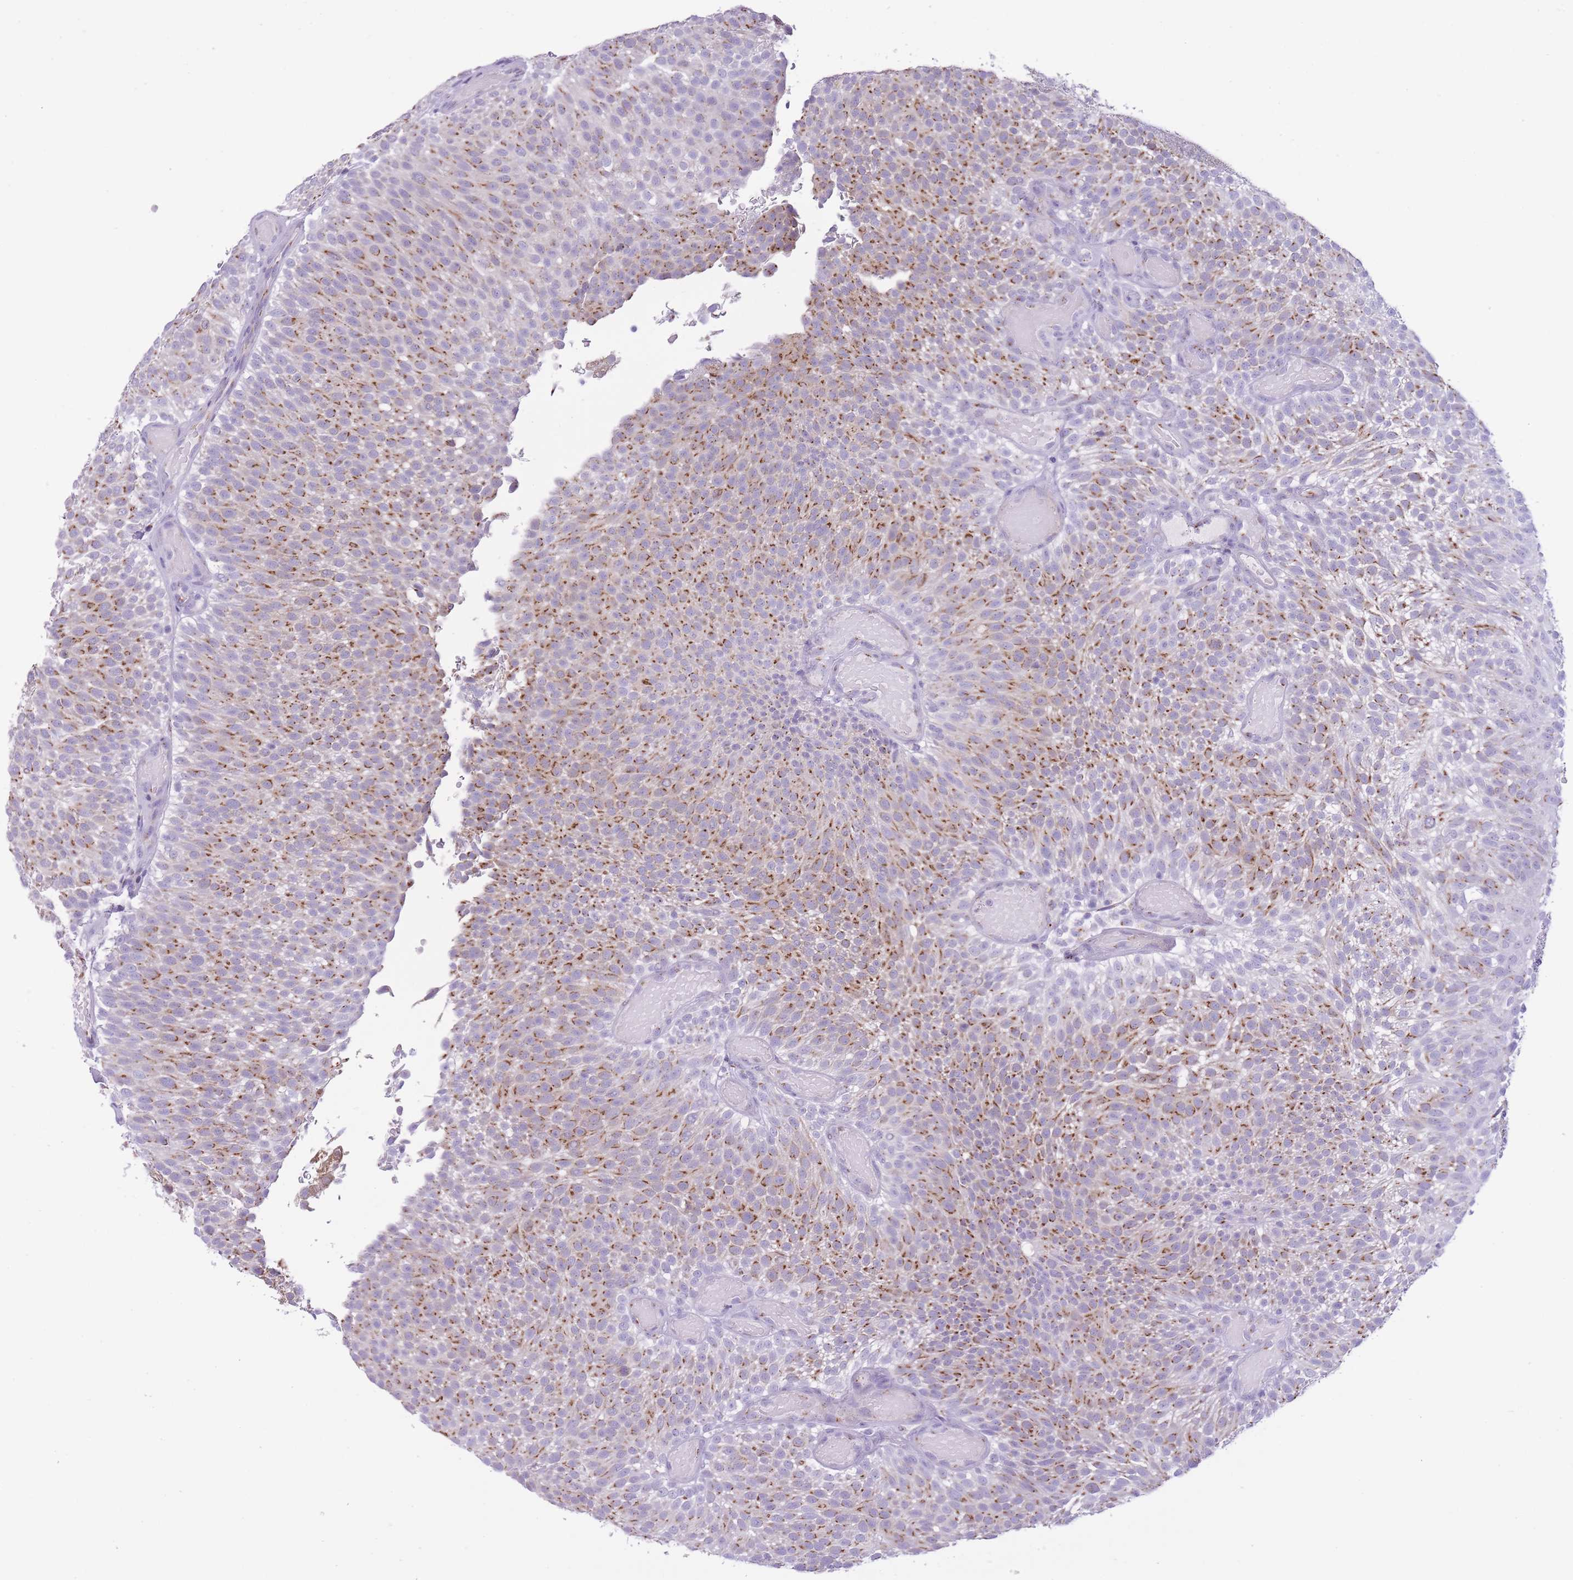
{"staining": {"intensity": "moderate", "quantity": ">75%", "location": "cytoplasmic/membranous"}, "tissue": "urothelial cancer", "cell_type": "Tumor cells", "image_type": "cancer", "snomed": [{"axis": "morphology", "description": "Urothelial carcinoma, Low grade"}, {"axis": "topography", "description": "Urinary bladder"}], "caption": "Low-grade urothelial carcinoma was stained to show a protein in brown. There is medium levels of moderate cytoplasmic/membranous positivity in approximately >75% of tumor cells.", "gene": "B4GALT2", "patient": {"sex": "male", "age": 78}}